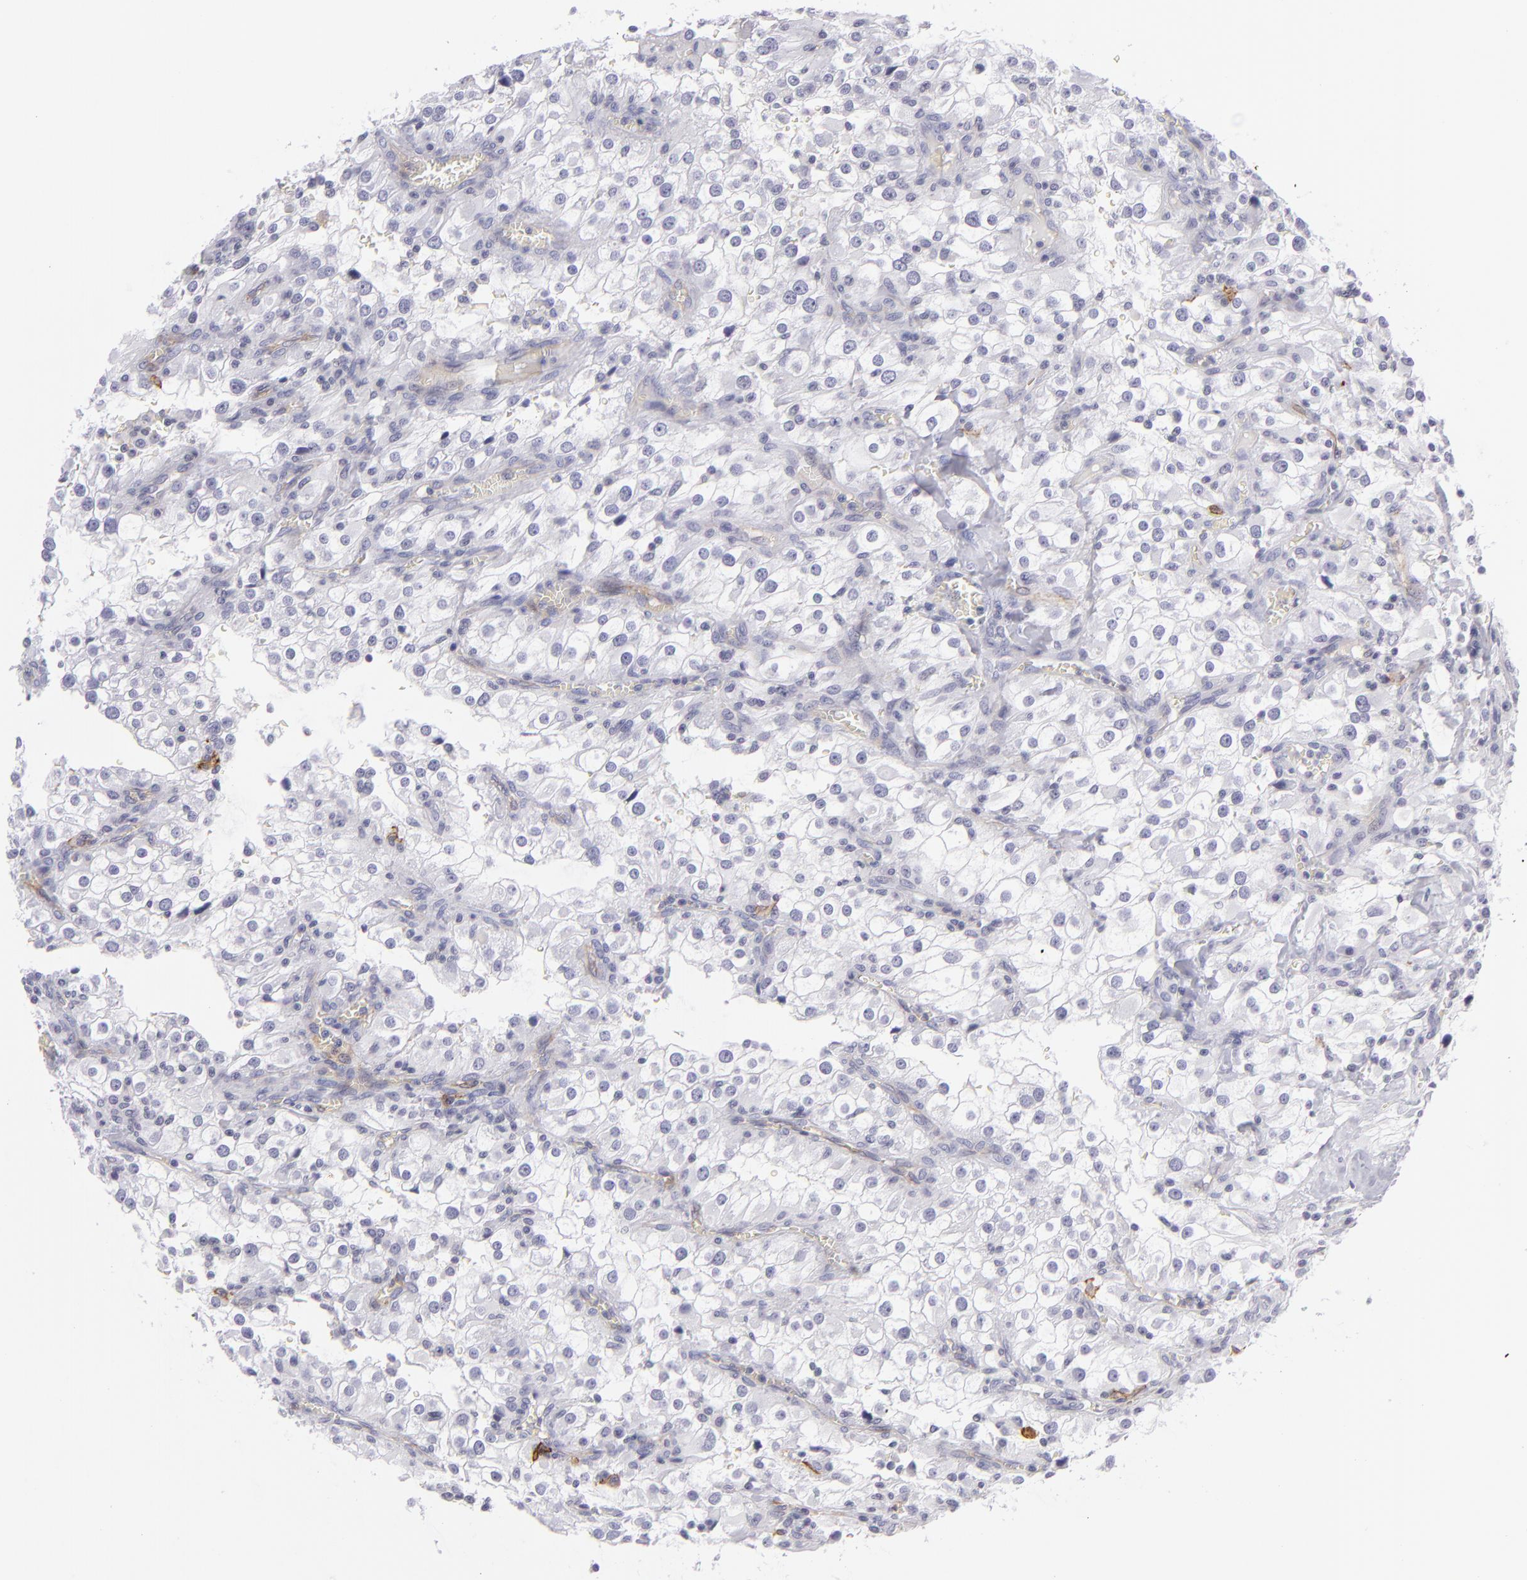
{"staining": {"intensity": "negative", "quantity": "none", "location": "none"}, "tissue": "renal cancer", "cell_type": "Tumor cells", "image_type": "cancer", "snomed": [{"axis": "morphology", "description": "Adenocarcinoma, NOS"}, {"axis": "topography", "description": "Kidney"}], "caption": "DAB (3,3'-diaminobenzidine) immunohistochemical staining of adenocarcinoma (renal) demonstrates no significant positivity in tumor cells.", "gene": "THBD", "patient": {"sex": "female", "age": 52}}